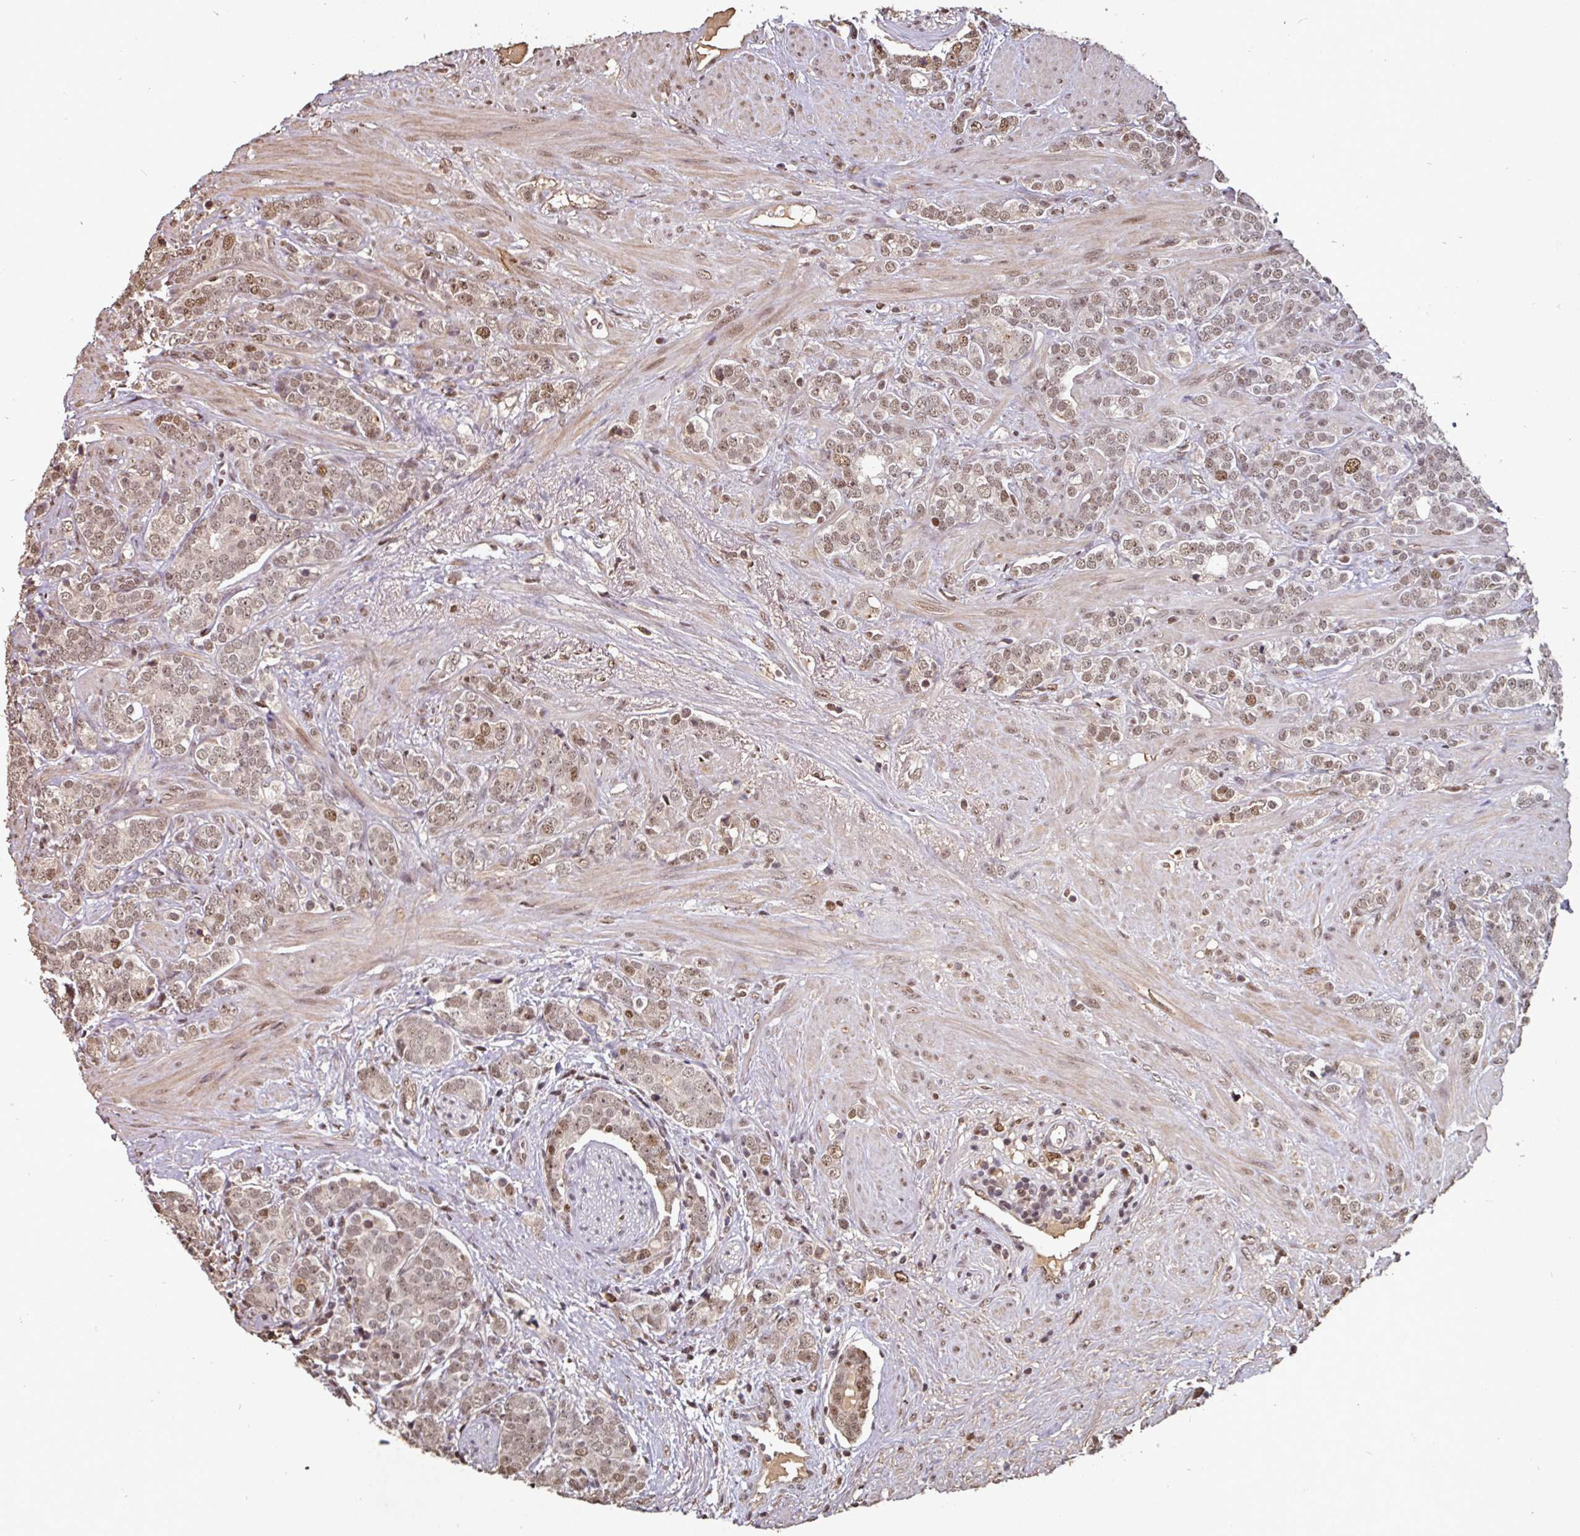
{"staining": {"intensity": "moderate", "quantity": ">75%", "location": "nuclear"}, "tissue": "prostate cancer", "cell_type": "Tumor cells", "image_type": "cancer", "snomed": [{"axis": "morphology", "description": "Adenocarcinoma, High grade"}, {"axis": "topography", "description": "Prostate"}], "caption": "Prostate cancer stained with a brown dye demonstrates moderate nuclear positive expression in about >75% of tumor cells.", "gene": "POLD1", "patient": {"sex": "male", "age": 64}}